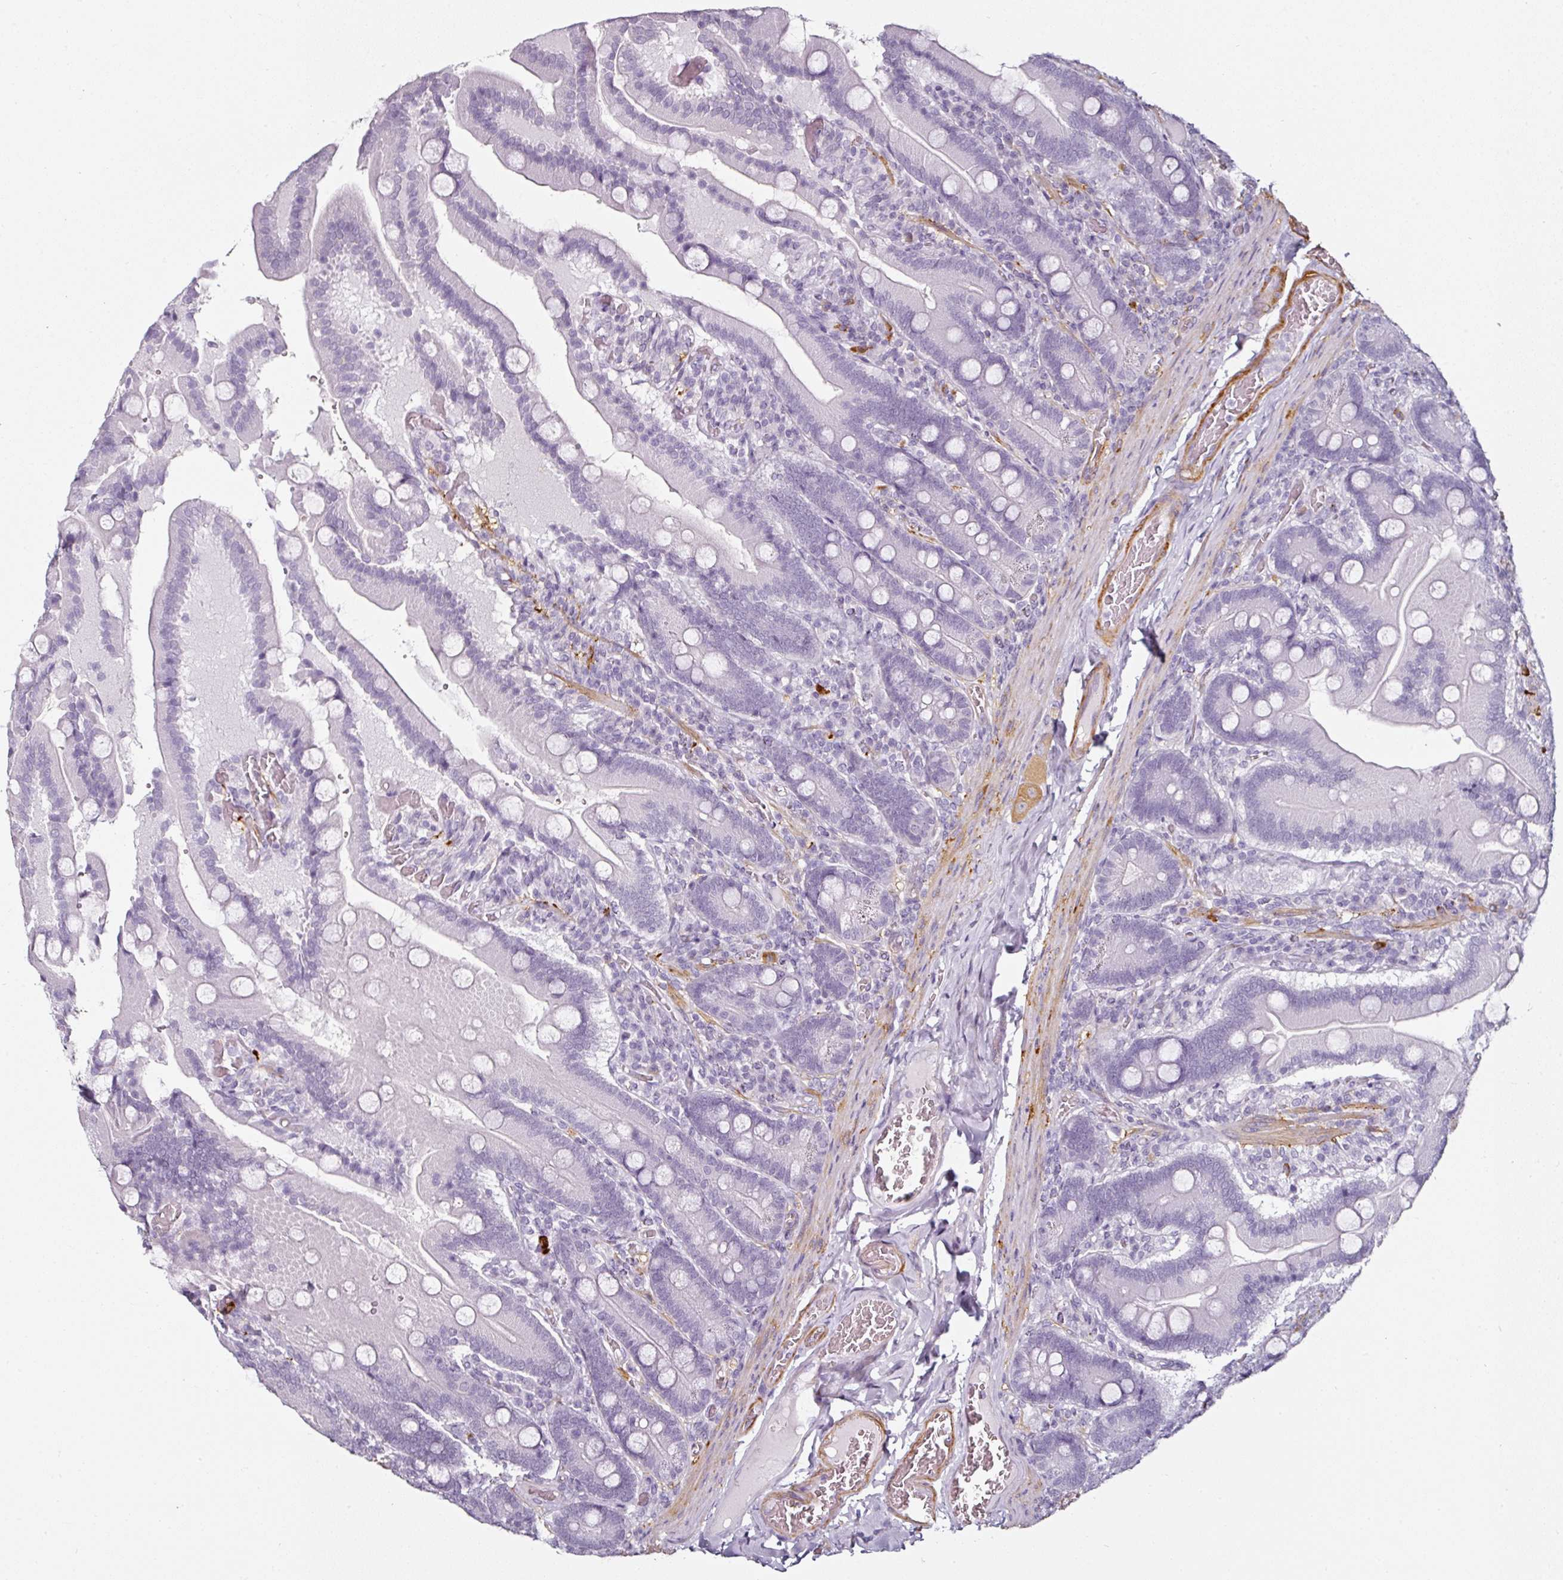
{"staining": {"intensity": "negative", "quantity": "none", "location": "none"}, "tissue": "duodenum", "cell_type": "Glandular cells", "image_type": "normal", "snomed": [{"axis": "morphology", "description": "Normal tissue, NOS"}, {"axis": "topography", "description": "Duodenum"}], "caption": "Duodenum stained for a protein using IHC exhibits no positivity glandular cells.", "gene": "CAP2", "patient": {"sex": "female", "age": 62}}